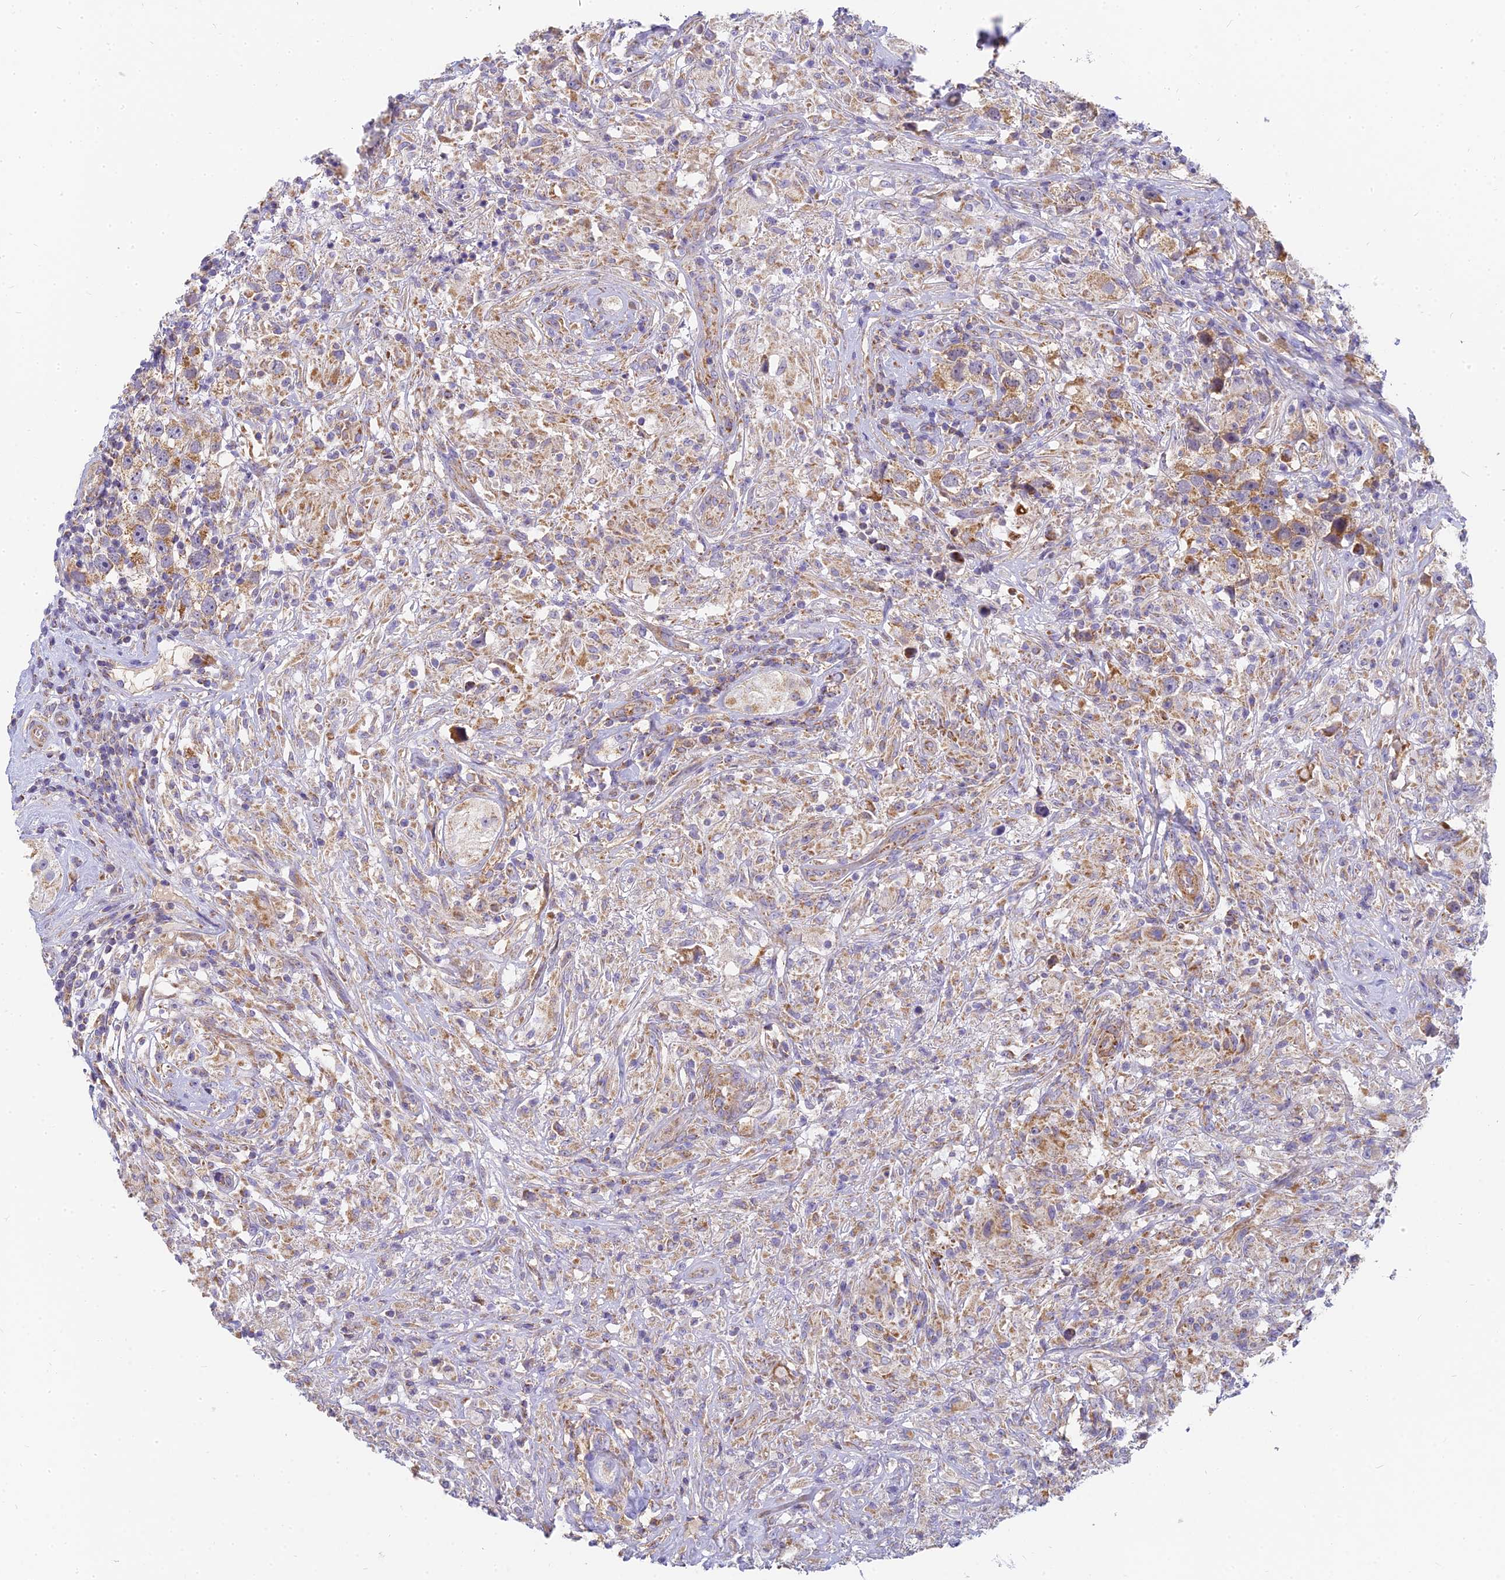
{"staining": {"intensity": "moderate", "quantity": ">75%", "location": "cytoplasmic/membranous"}, "tissue": "testis cancer", "cell_type": "Tumor cells", "image_type": "cancer", "snomed": [{"axis": "morphology", "description": "Seminoma, NOS"}, {"axis": "topography", "description": "Testis"}], "caption": "IHC (DAB) staining of seminoma (testis) displays moderate cytoplasmic/membranous protein staining in about >75% of tumor cells.", "gene": "MRPL15", "patient": {"sex": "male", "age": 49}}